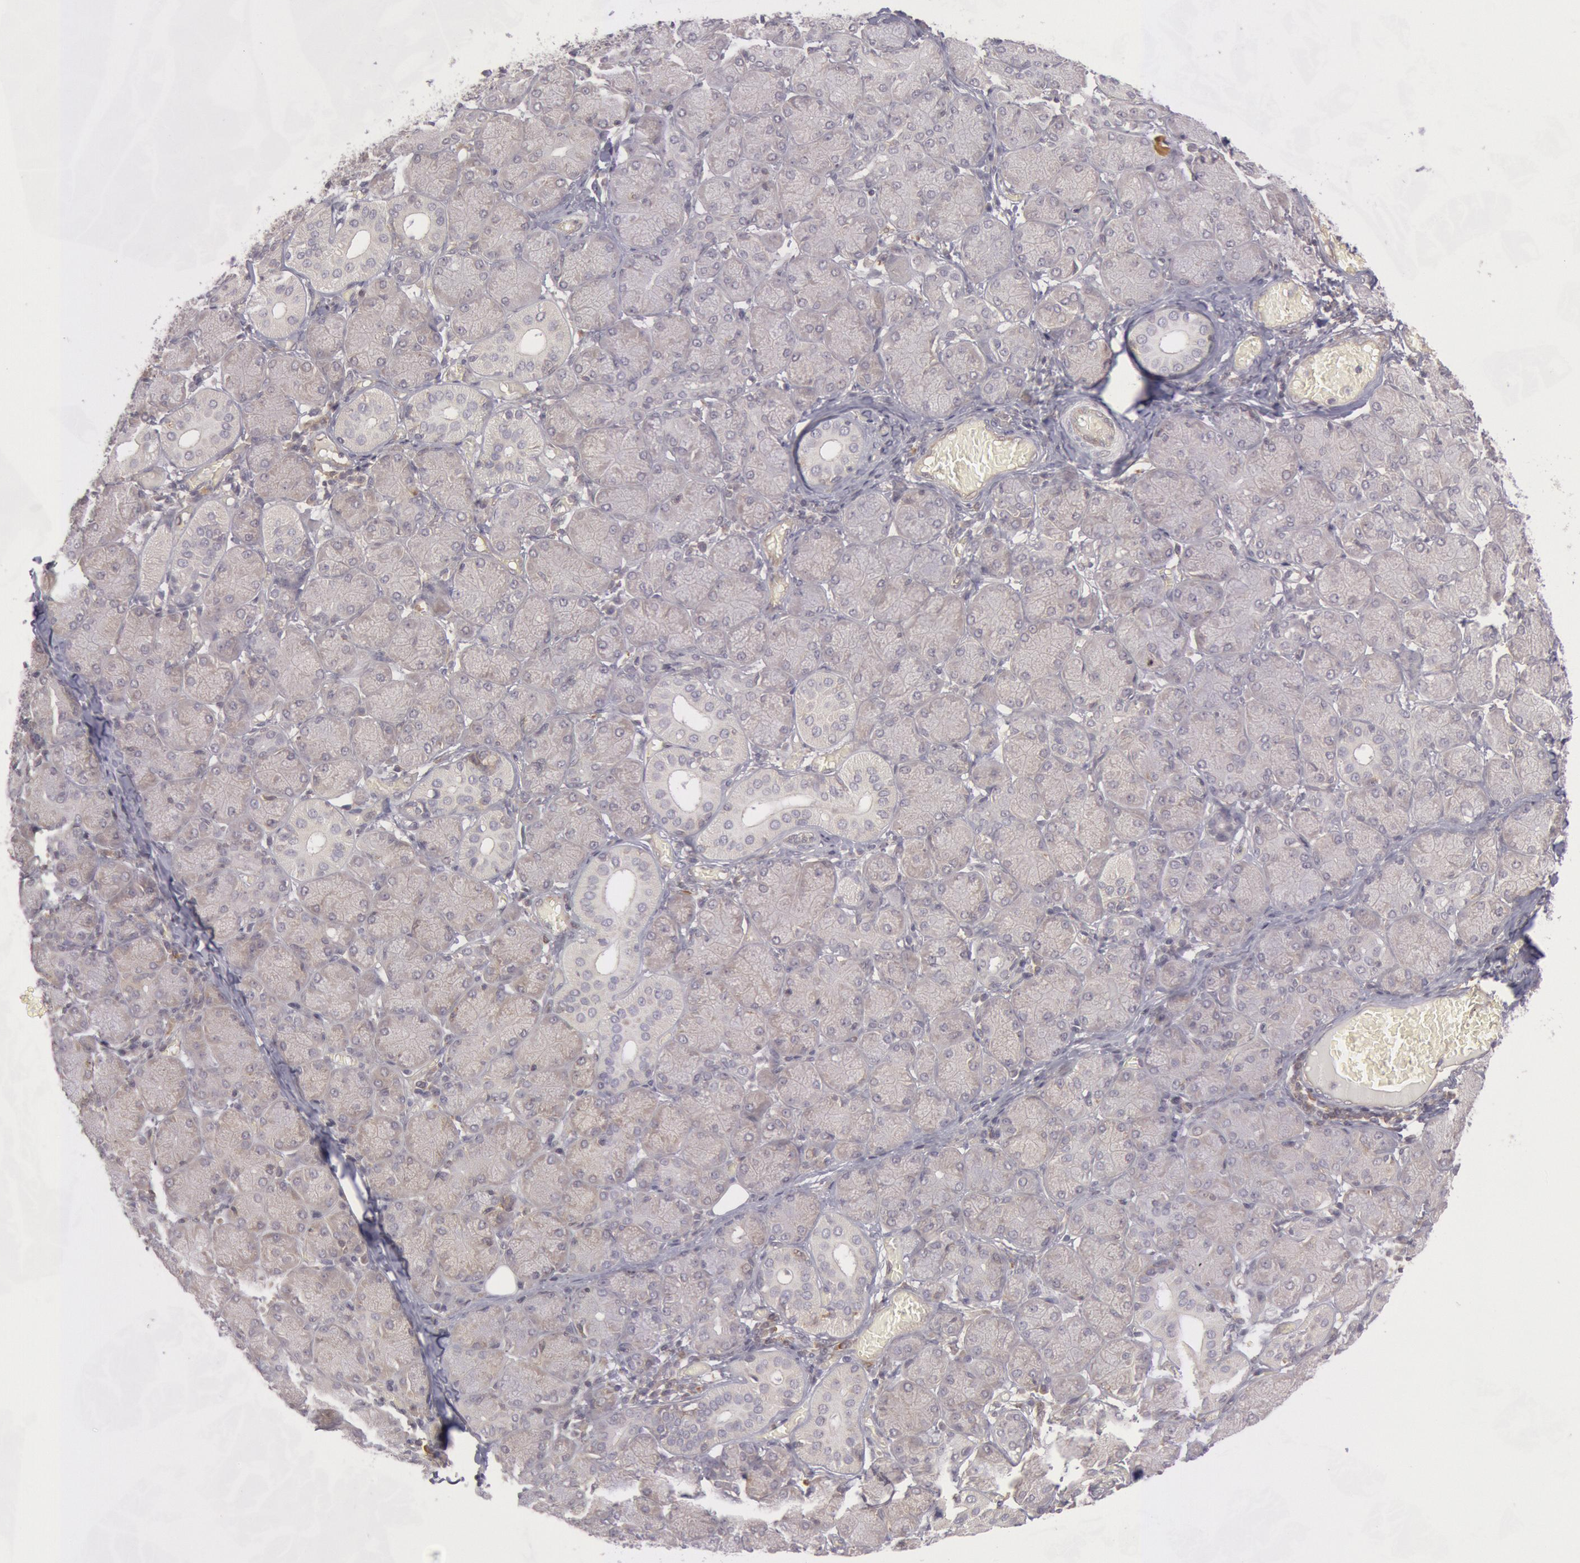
{"staining": {"intensity": "negative", "quantity": "none", "location": "none"}, "tissue": "salivary gland", "cell_type": "Glandular cells", "image_type": "normal", "snomed": [{"axis": "morphology", "description": "Normal tissue, NOS"}, {"axis": "topography", "description": "Salivary gland"}], "caption": "Immunohistochemistry image of benign salivary gland: salivary gland stained with DAB (3,3'-diaminobenzidine) demonstrates no significant protein positivity in glandular cells.", "gene": "IKBKB", "patient": {"sex": "female", "age": 24}}